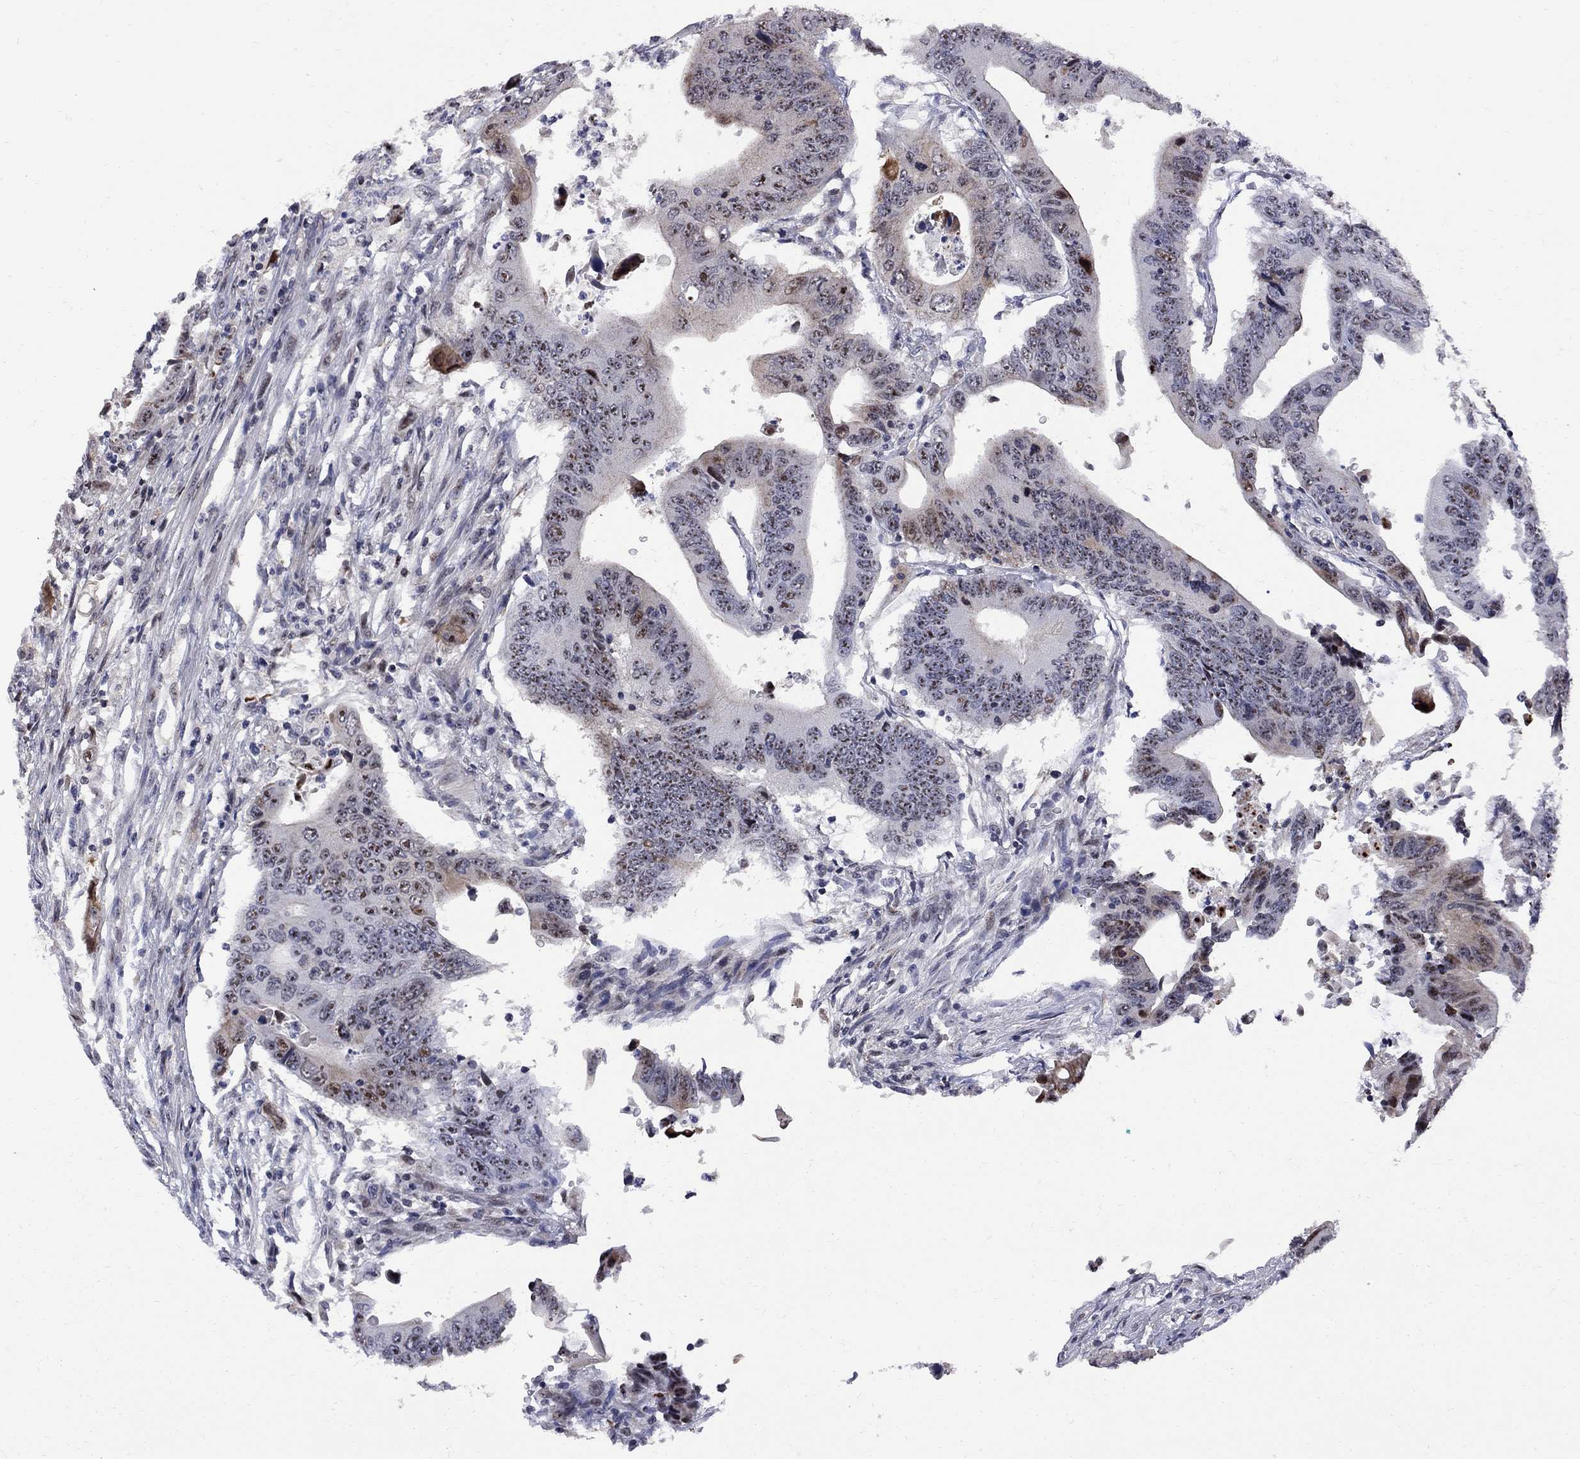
{"staining": {"intensity": "moderate", "quantity": "25%-75%", "location": "nuclear"}, "tissue": "colorectal cancer", "cell_type": "Tumor cells", "image_type": "cancer", "snomed": [{"axis": "morphology", "description": "Adenocarcinoma, NOS"}, {"axis": "topography", "description": "Colon"}], "caption": "DAB (3,3'-diaminobenzidine) immunohistochemical staining of colorectal adenocarcinoma shows moderate nuclear protein staining in approximately 25%-75% of tumor cells.", "gene": "DHX33", "patient": {"sex": "female", "age": 90}}